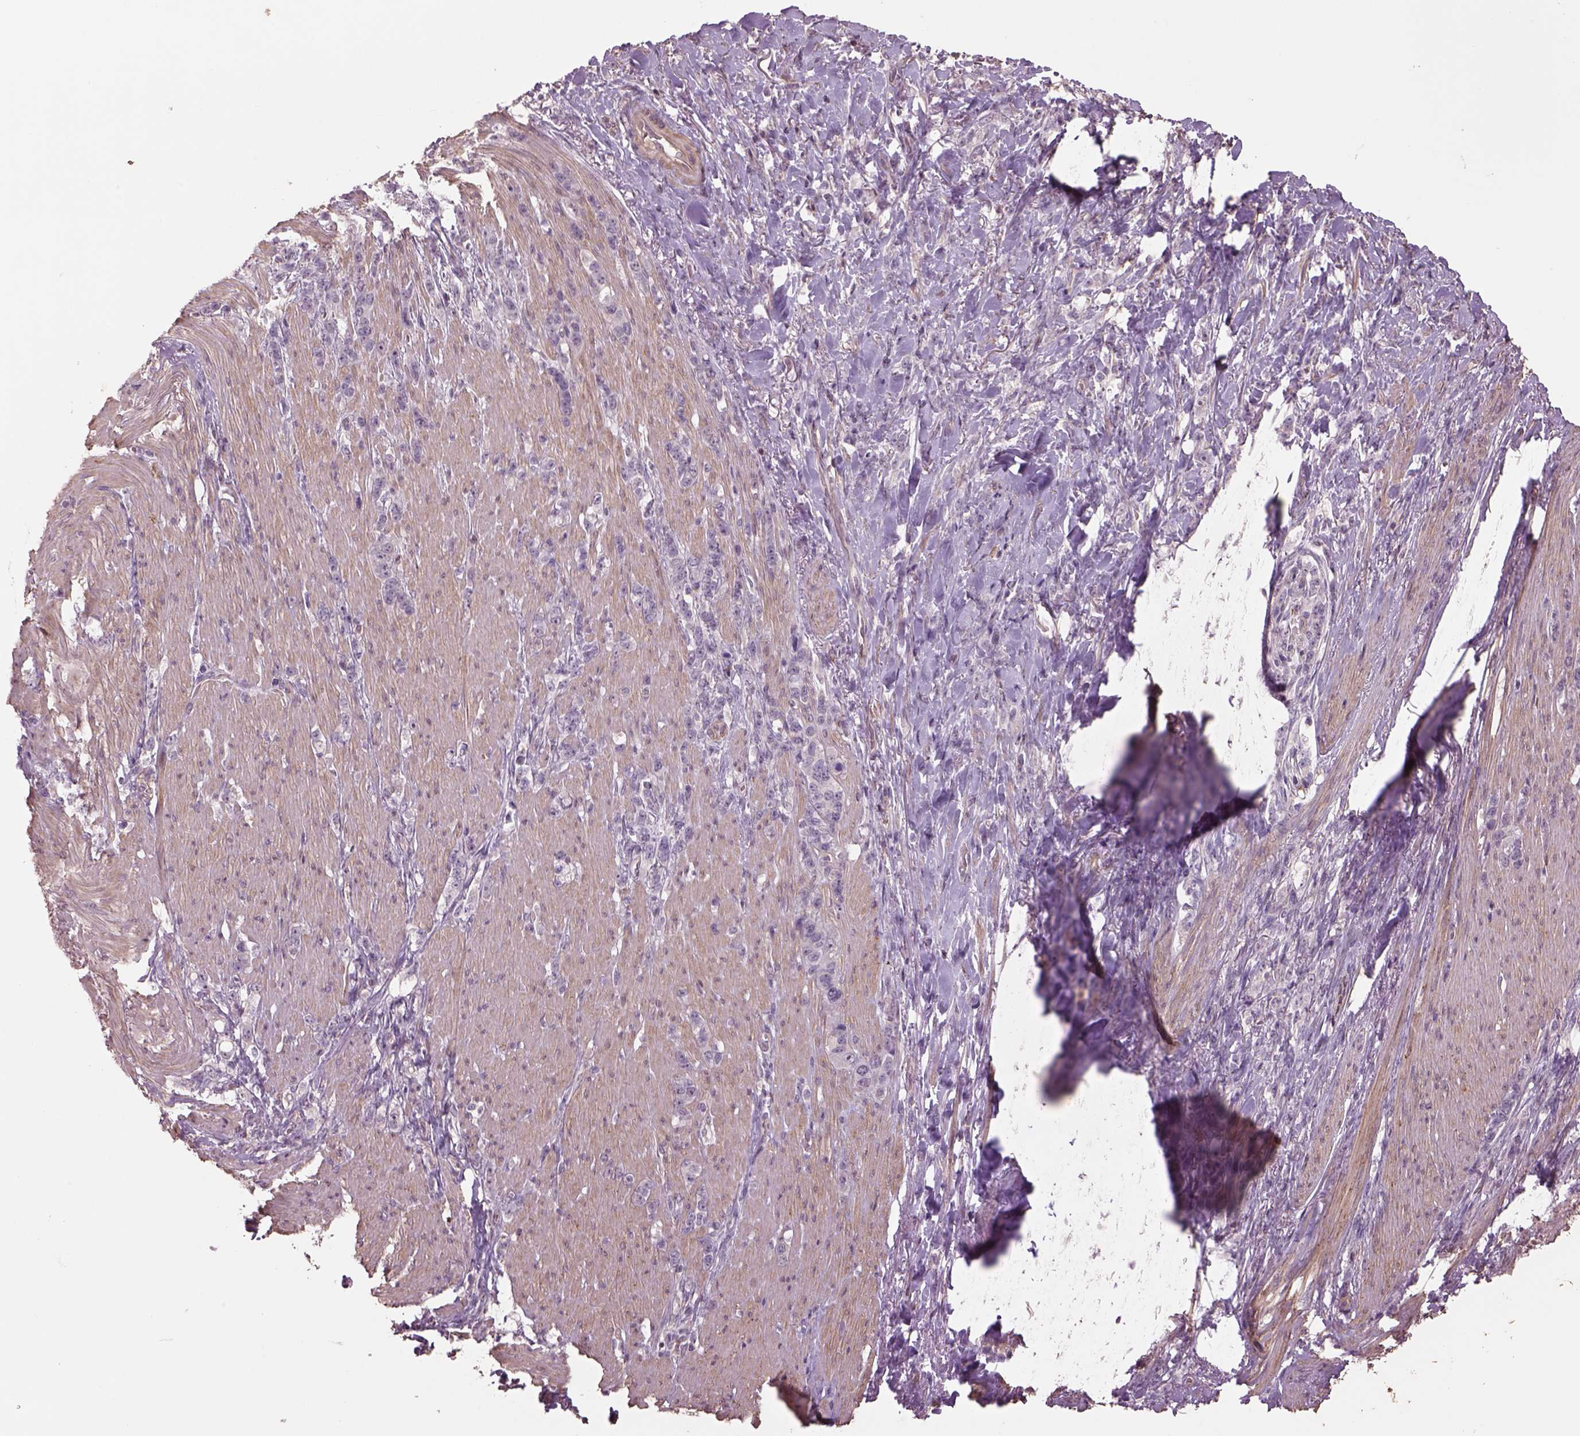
{"staining": {"intensity": "negative", "quantity": "none", "location": "none"}, "tissue": "stomach cancer", "cell_type": "Tumor cells", "image_type": "cancer", "snomed": [{"axis": "morphology", "description": "Adenocarcinoma, NOS"}, {"axis": "topography", "description": "Stomach, lower"}], "caption": "Immunohistochemistry of human adenocarcinoma (stomach) displays no staining in tumor cells.", "gene": "LIN7A", "patient": {"sex": "male", "age": 88}}